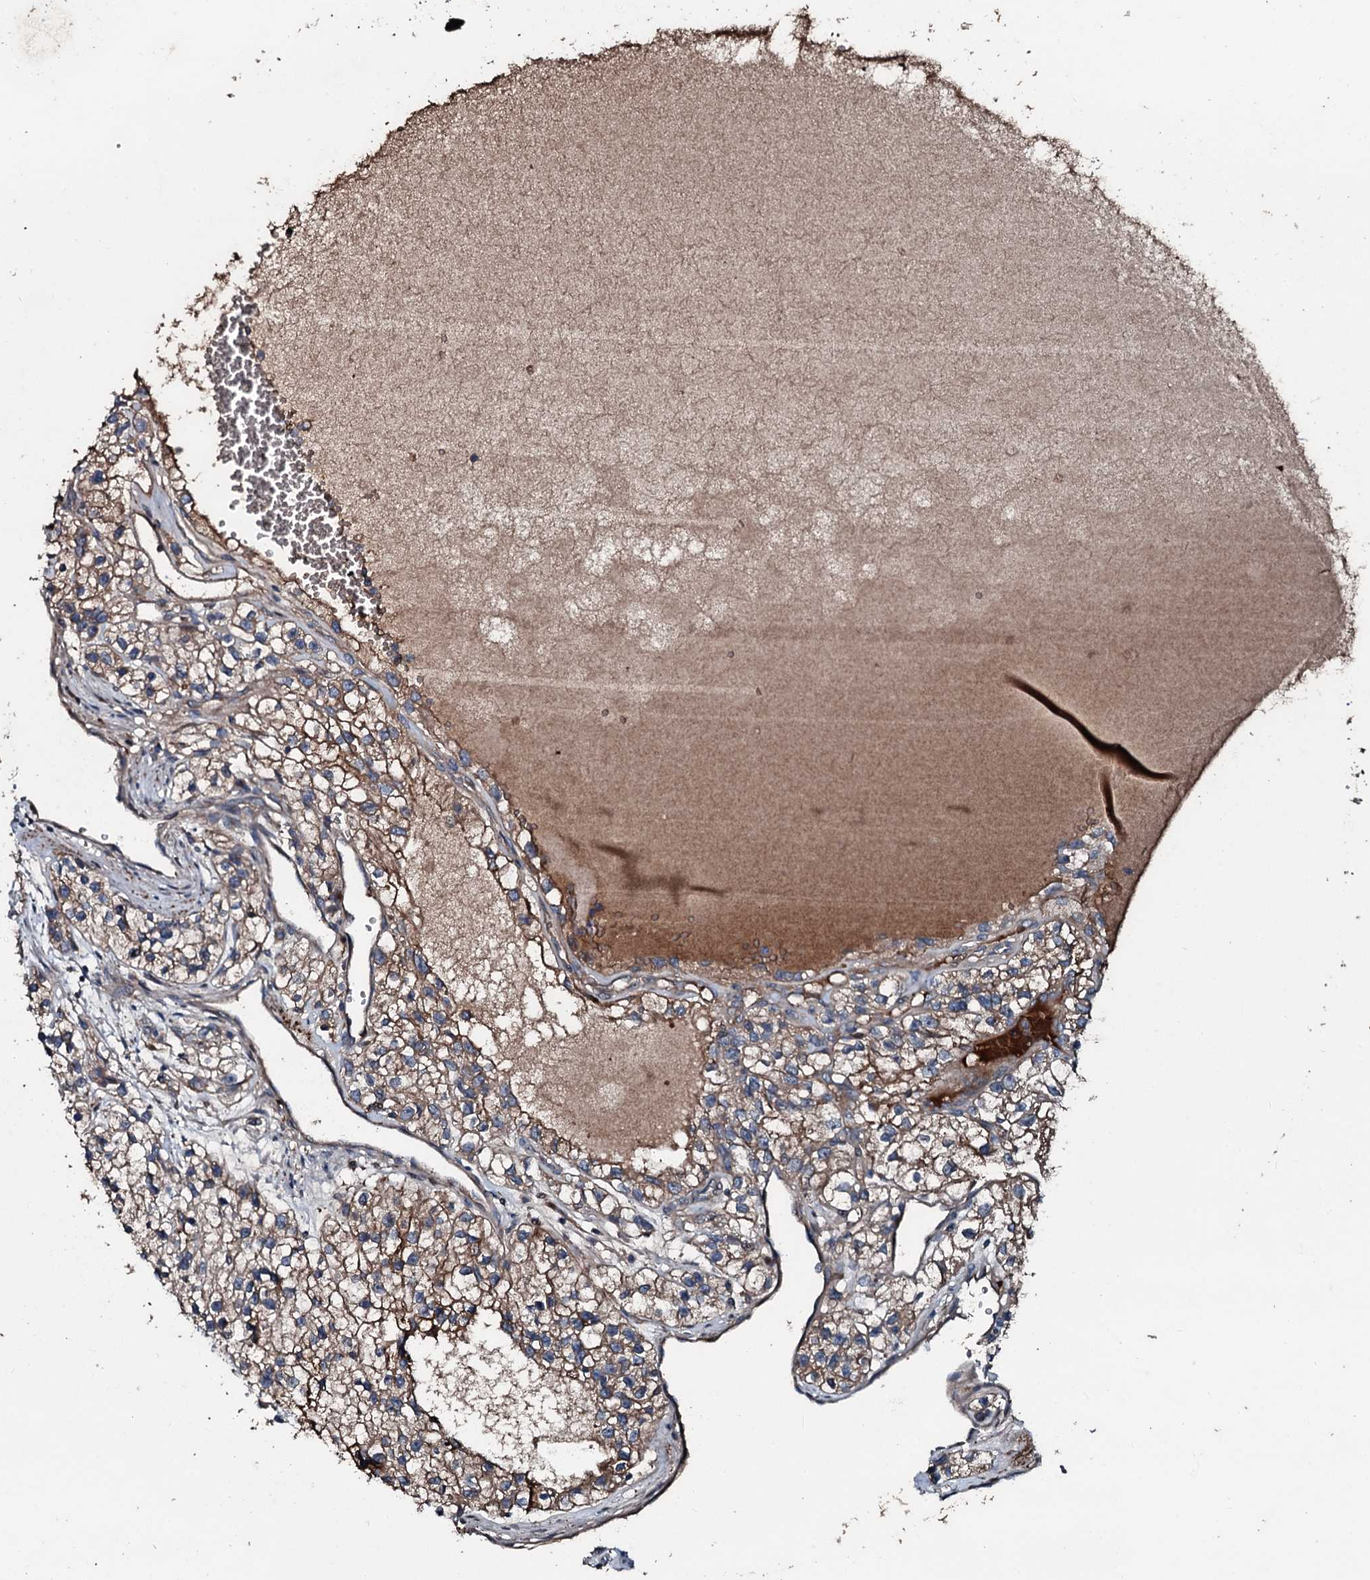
{"staining": {"intensity": "moderate", "quantity": ">75%", "location": "cytoplasmic/membranous"}, "tissue": "renal cancer", "cell_type": "Tumor cells", "image_type": "cancer", "snomed": [{"axis": "morphology", "description": "Adenocarcinoma, NOS"}, {"axis": "topography", "description": "Kidney"}], "caption": "Renal cancer tissue displays moderate cytoplasmic/membranous expression in approximately >75% of tumor cells, visualized by immunohistochemistry.", "gene": "AARS1", "patient": {"sex": "female", "age": 57}}